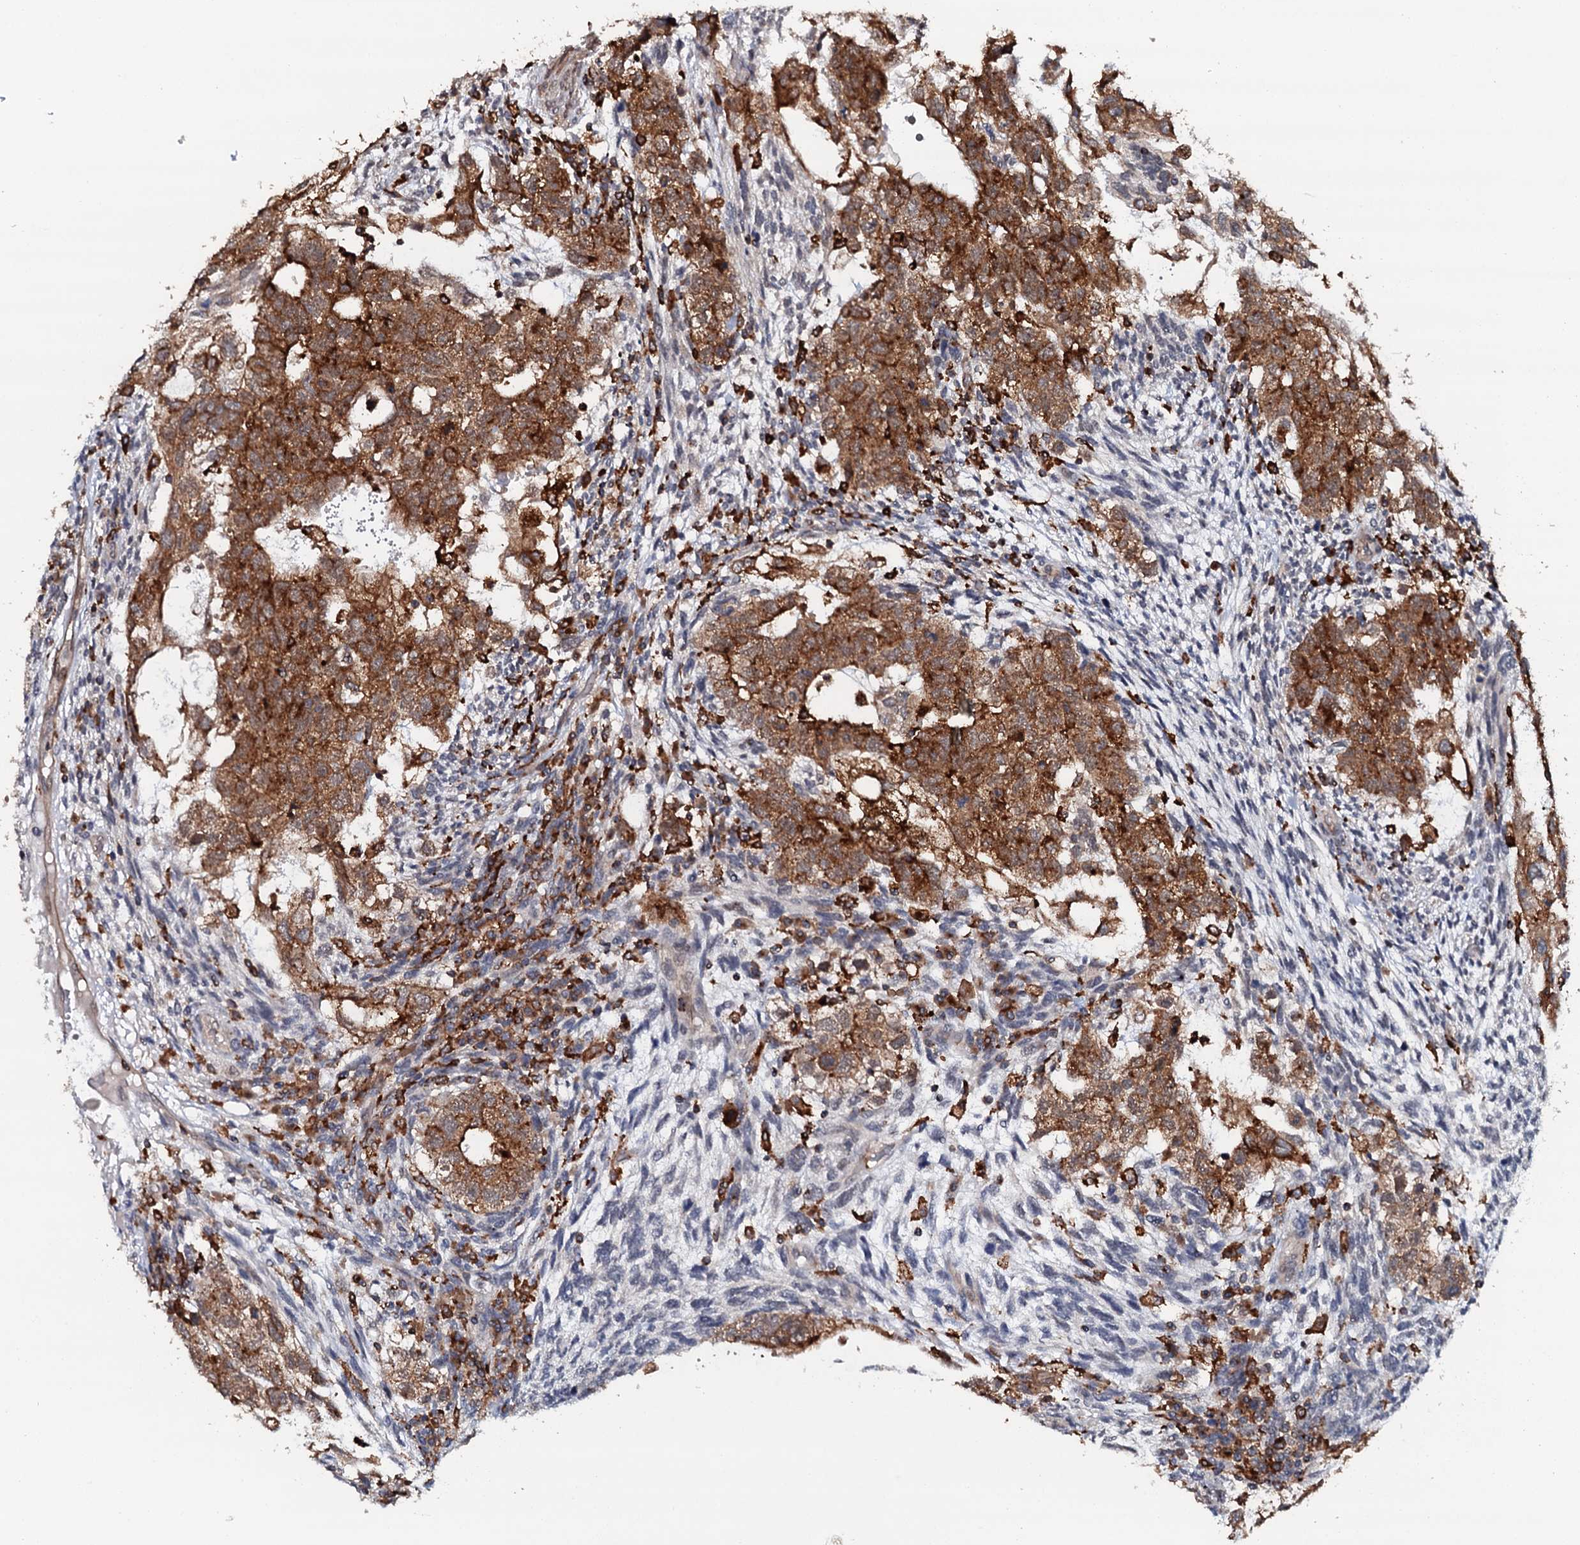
{"staining": {"intensity": "strong", "quantity": ">75%", "location": "cytoplasmic/membranous"}, "tissue": "testis cancer", "cell_type": "Tumor cells", "image_type": "cancer", "snomed": [{"axis": "morphology", "description": "Normal tissue, NOS"}, {"axis": "morphology", "description": "Carcinoma, Embryonal, NOS"}, {"axis": "topography", "description": "Testis"}], "caption": "Immunohistochemical staining of testis embryonal carcinoma demonstrates strong cytoplasmic/membranous protein staining in about >75% of tumor cells.", "gene": "VAMP8", "patient": {"sex": "male", "age": 36}}